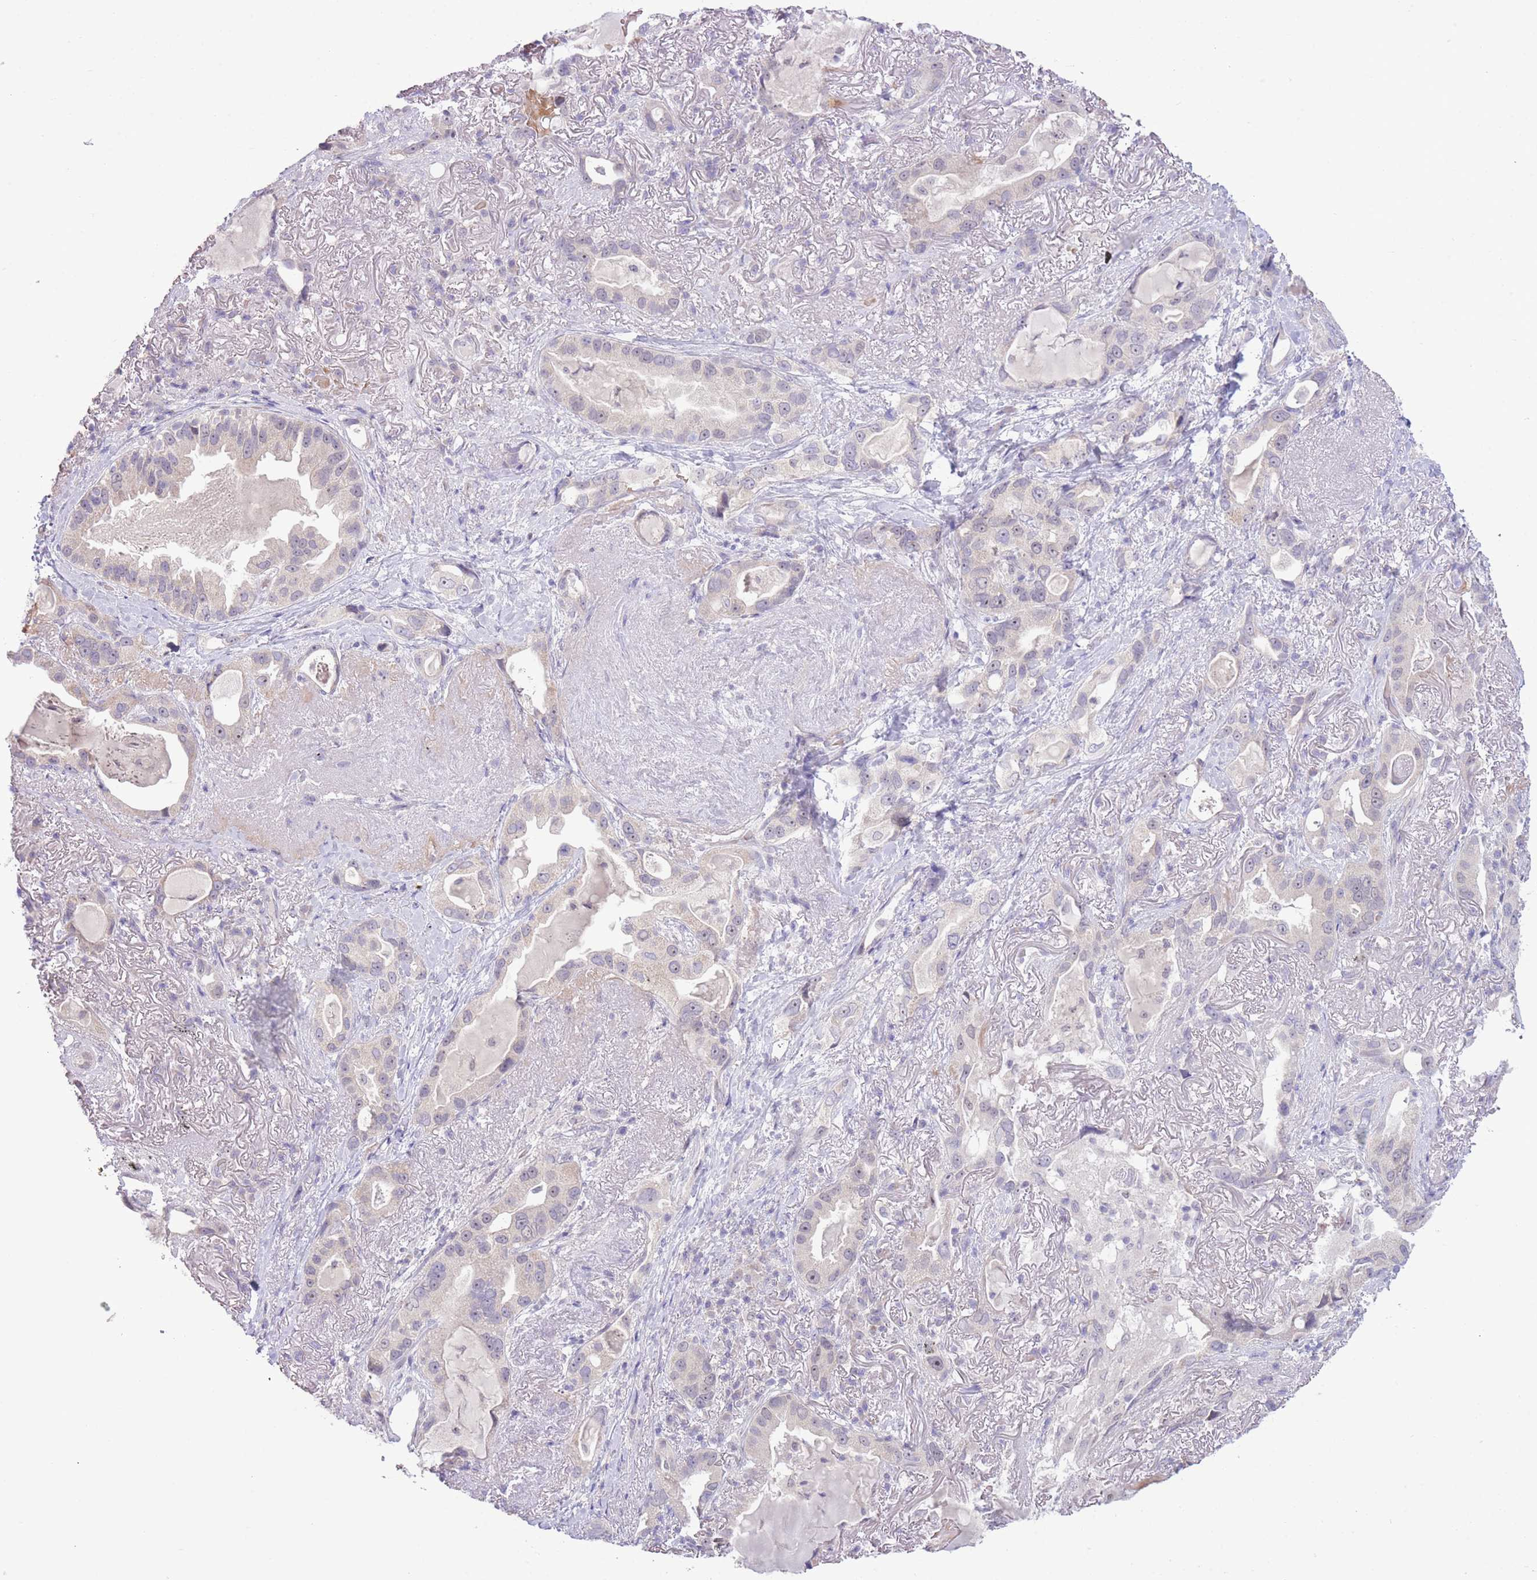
{"staining": {"intensity": "negative", "quantity": "none", "location": "none"}, "tissue": "lung cancer", "cell_type": "Tumor cells", "image_type": "cancer", "snomed": [{"axis": "morphology", "description": "Adenocarcinoma, NOS"}, {"axis": "topography", "description": "Lung"}], "caption": "A histopathology image of lung adenocarcinoma stained for a protein demonstrates no brown staining in tumor cells.", "gene": "FBXO46", "patient": {"sex": "female", "age": 69}}